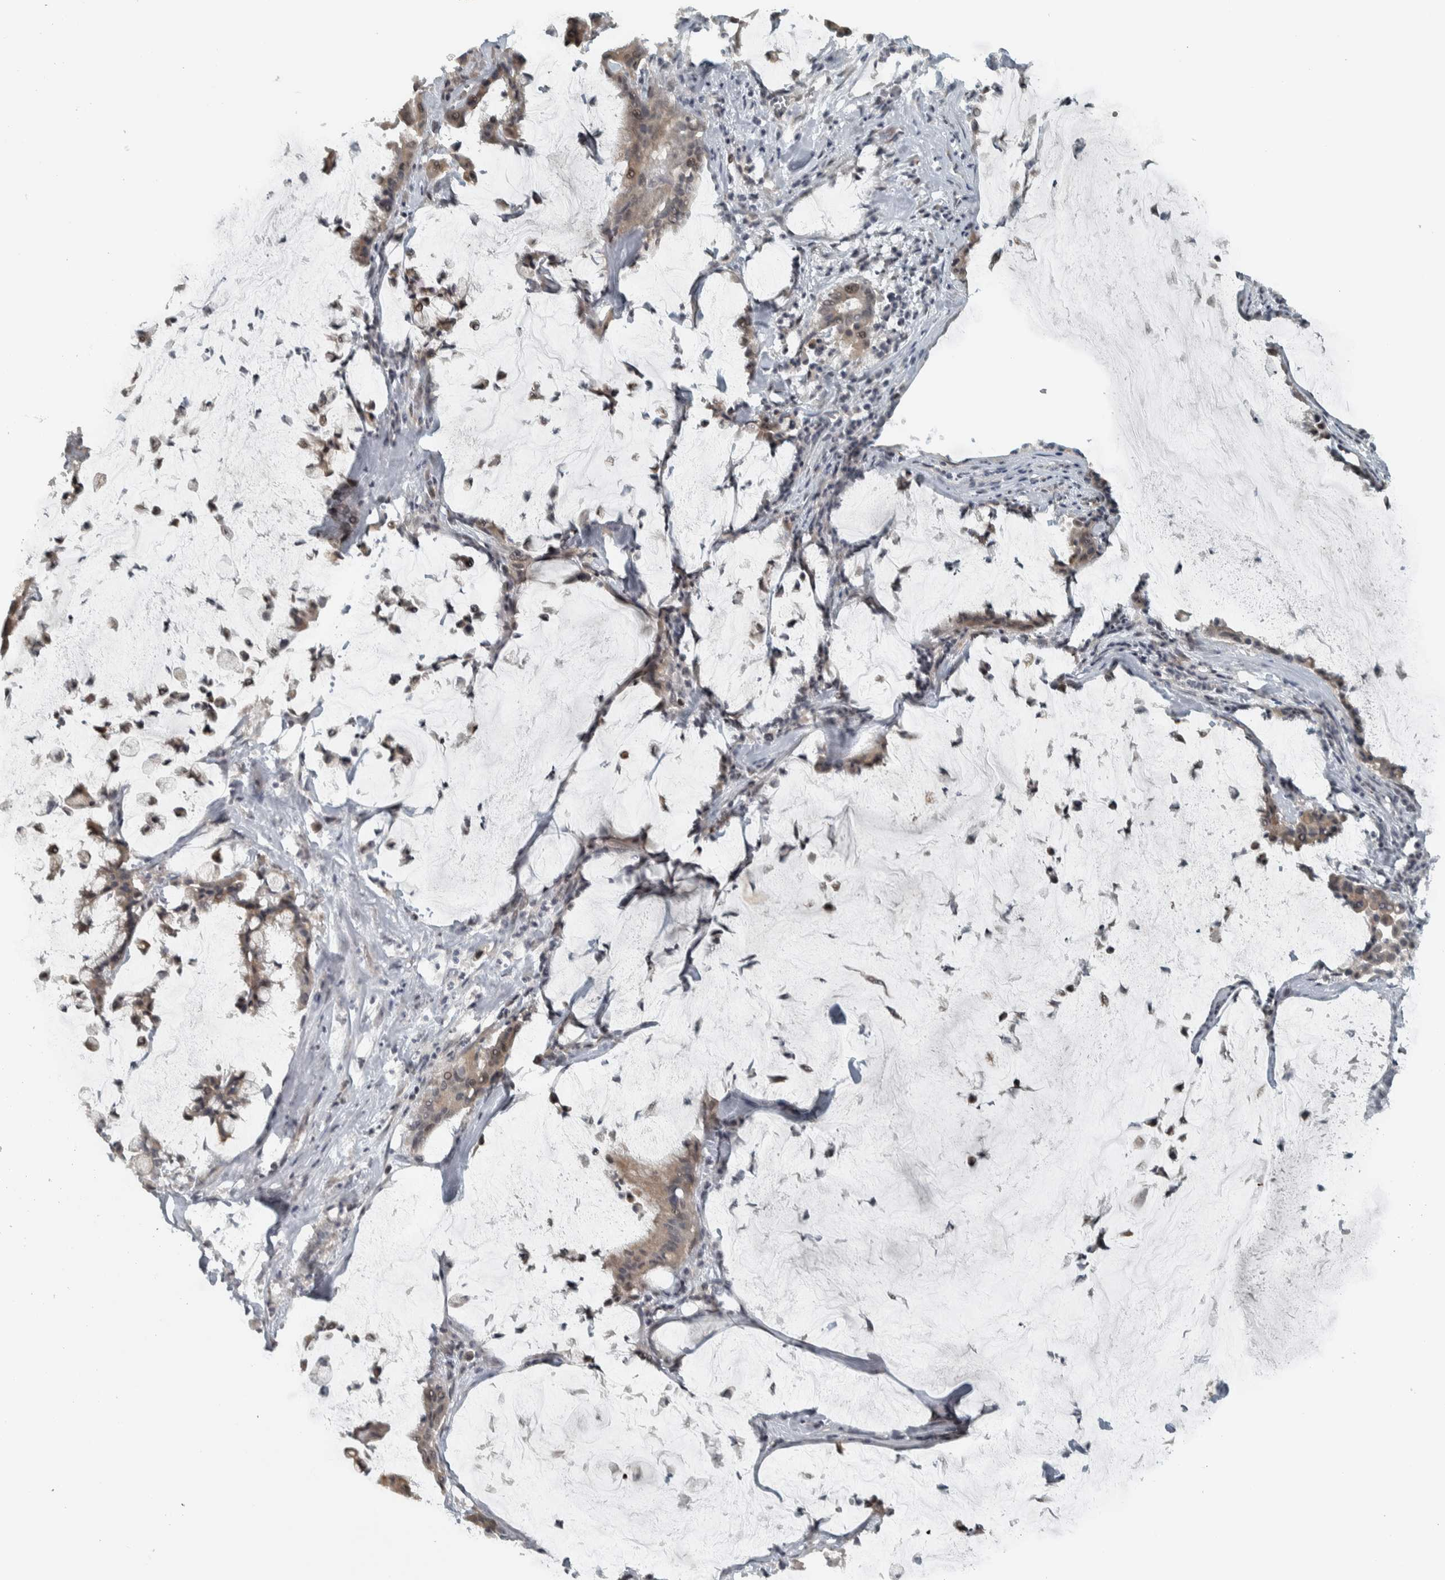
{"staining": {"intensity": "weak", "quantity": ">75%", "location": "cytoplasmic/membranous,nuclear"}, "tissue": "pancreatic cancer", "cell_type": "Tumor cells", "image_type": "cancer", "snomed": [{"axis": "morphology", "description": "Adenocarcinoma, NOS"}, {"axis": "topography", "description": "Pancreas"}], "caption": "This photomicrograph demonstrates adenocarcinoma (pancreatic) stained with immunohistochemistry (IHC) to label a protein in brown. The cytoplasmic/membranous and nuclear of tumor cells show weak positivity for the protein. Nuclei are counter-stained blue.", "gene": "NAPG", "patient": {"sex": "male", "age": 41}}